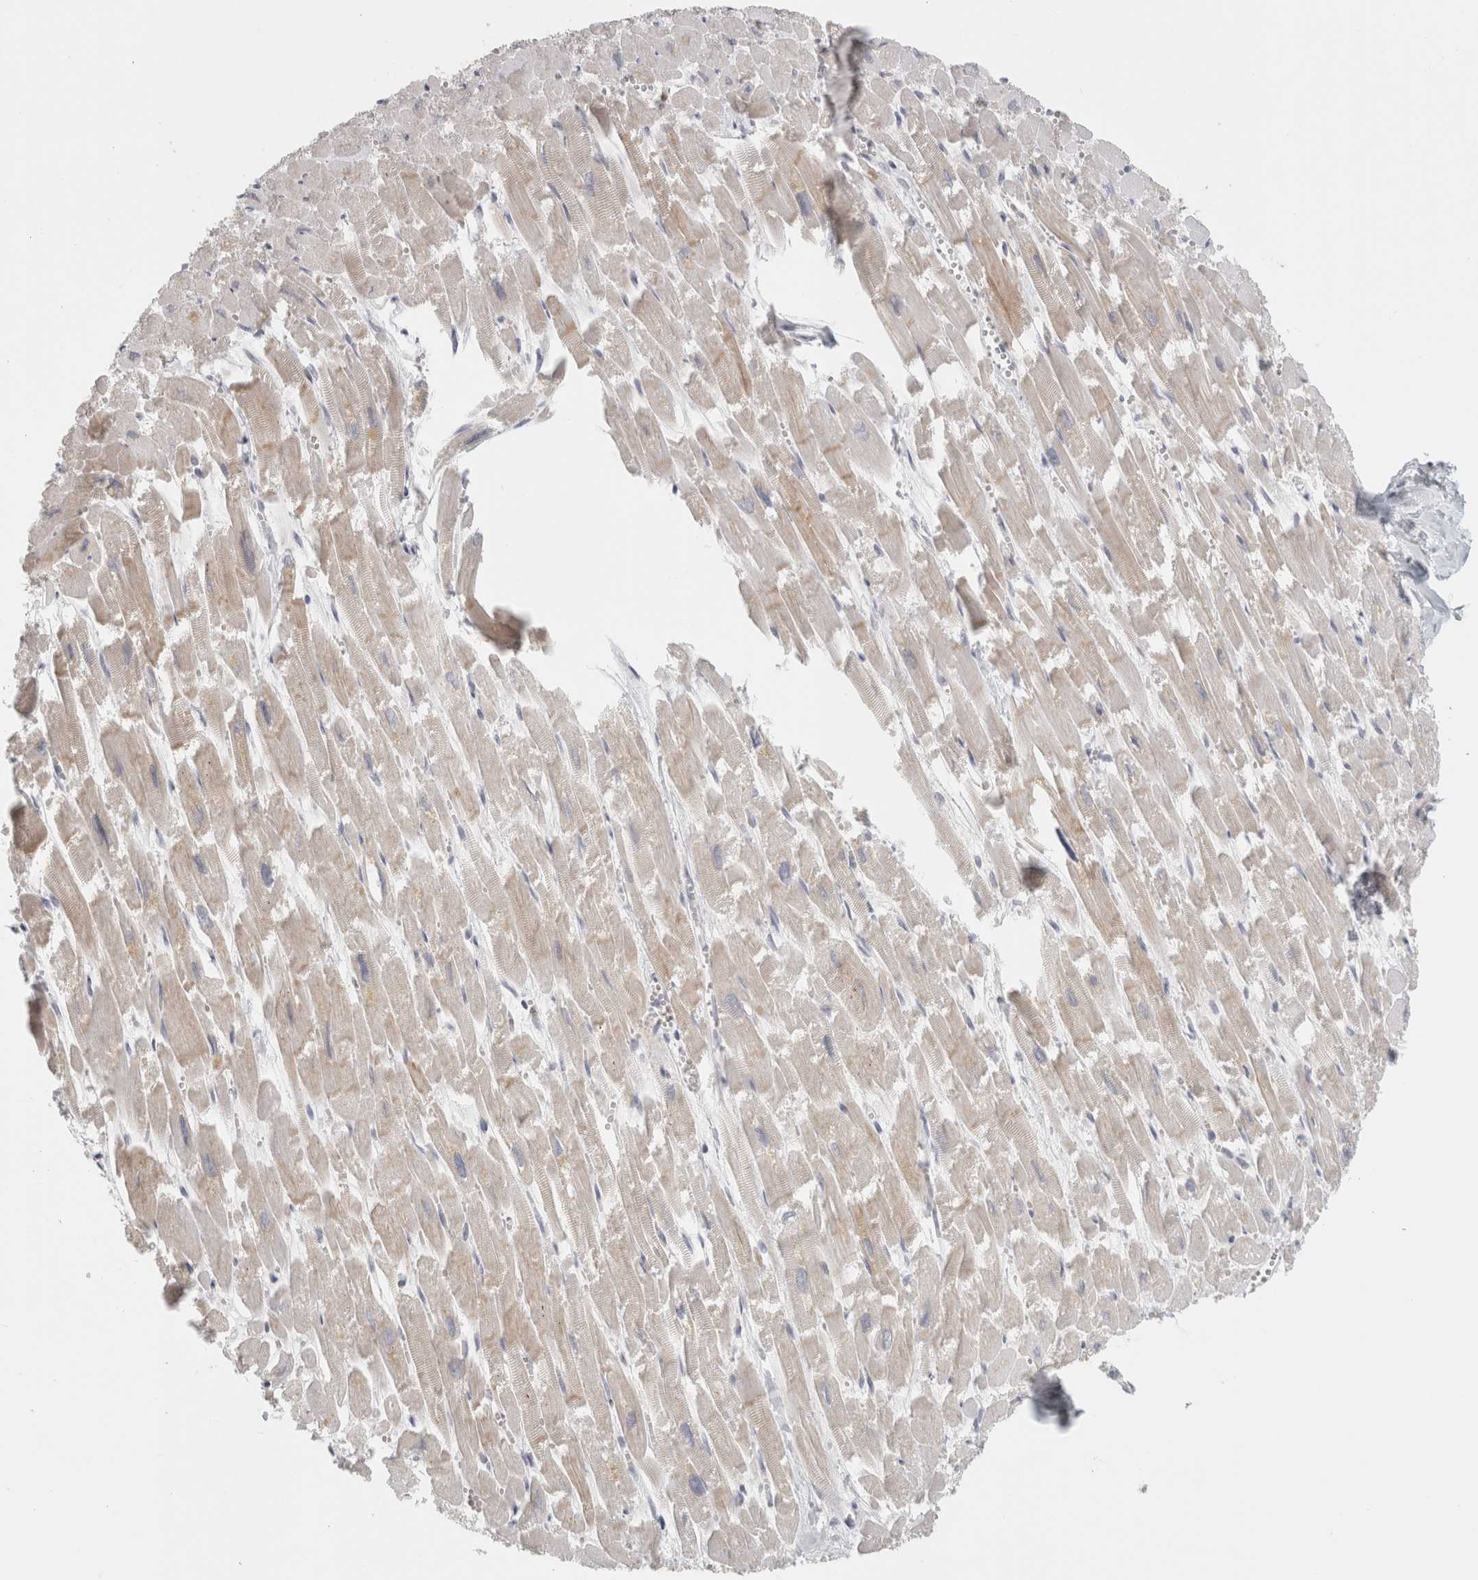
{"staining": {"intensity": "weak", "quantity": "25%-75%", "location": "cytoplasmic/membranous"}, "tissue": "heart muscle", "cell_type": "Cardiomyocytes", "image_type": "normal", "snomed": [{"axis": "morphology", "description": "Normal tissue, NOS"}, {"axis": "topography", "description": "Heart"}], "caption": "Immunohistochemical staining of unremarkable human heart muscle demonstrates 25%-75% levels of weak cytoplasmic/membranous protein expression in about 25%-75% of cardiomyocytes.", "gene": "FBLIM1", "patient": {"sex": "male", "age": 54}}